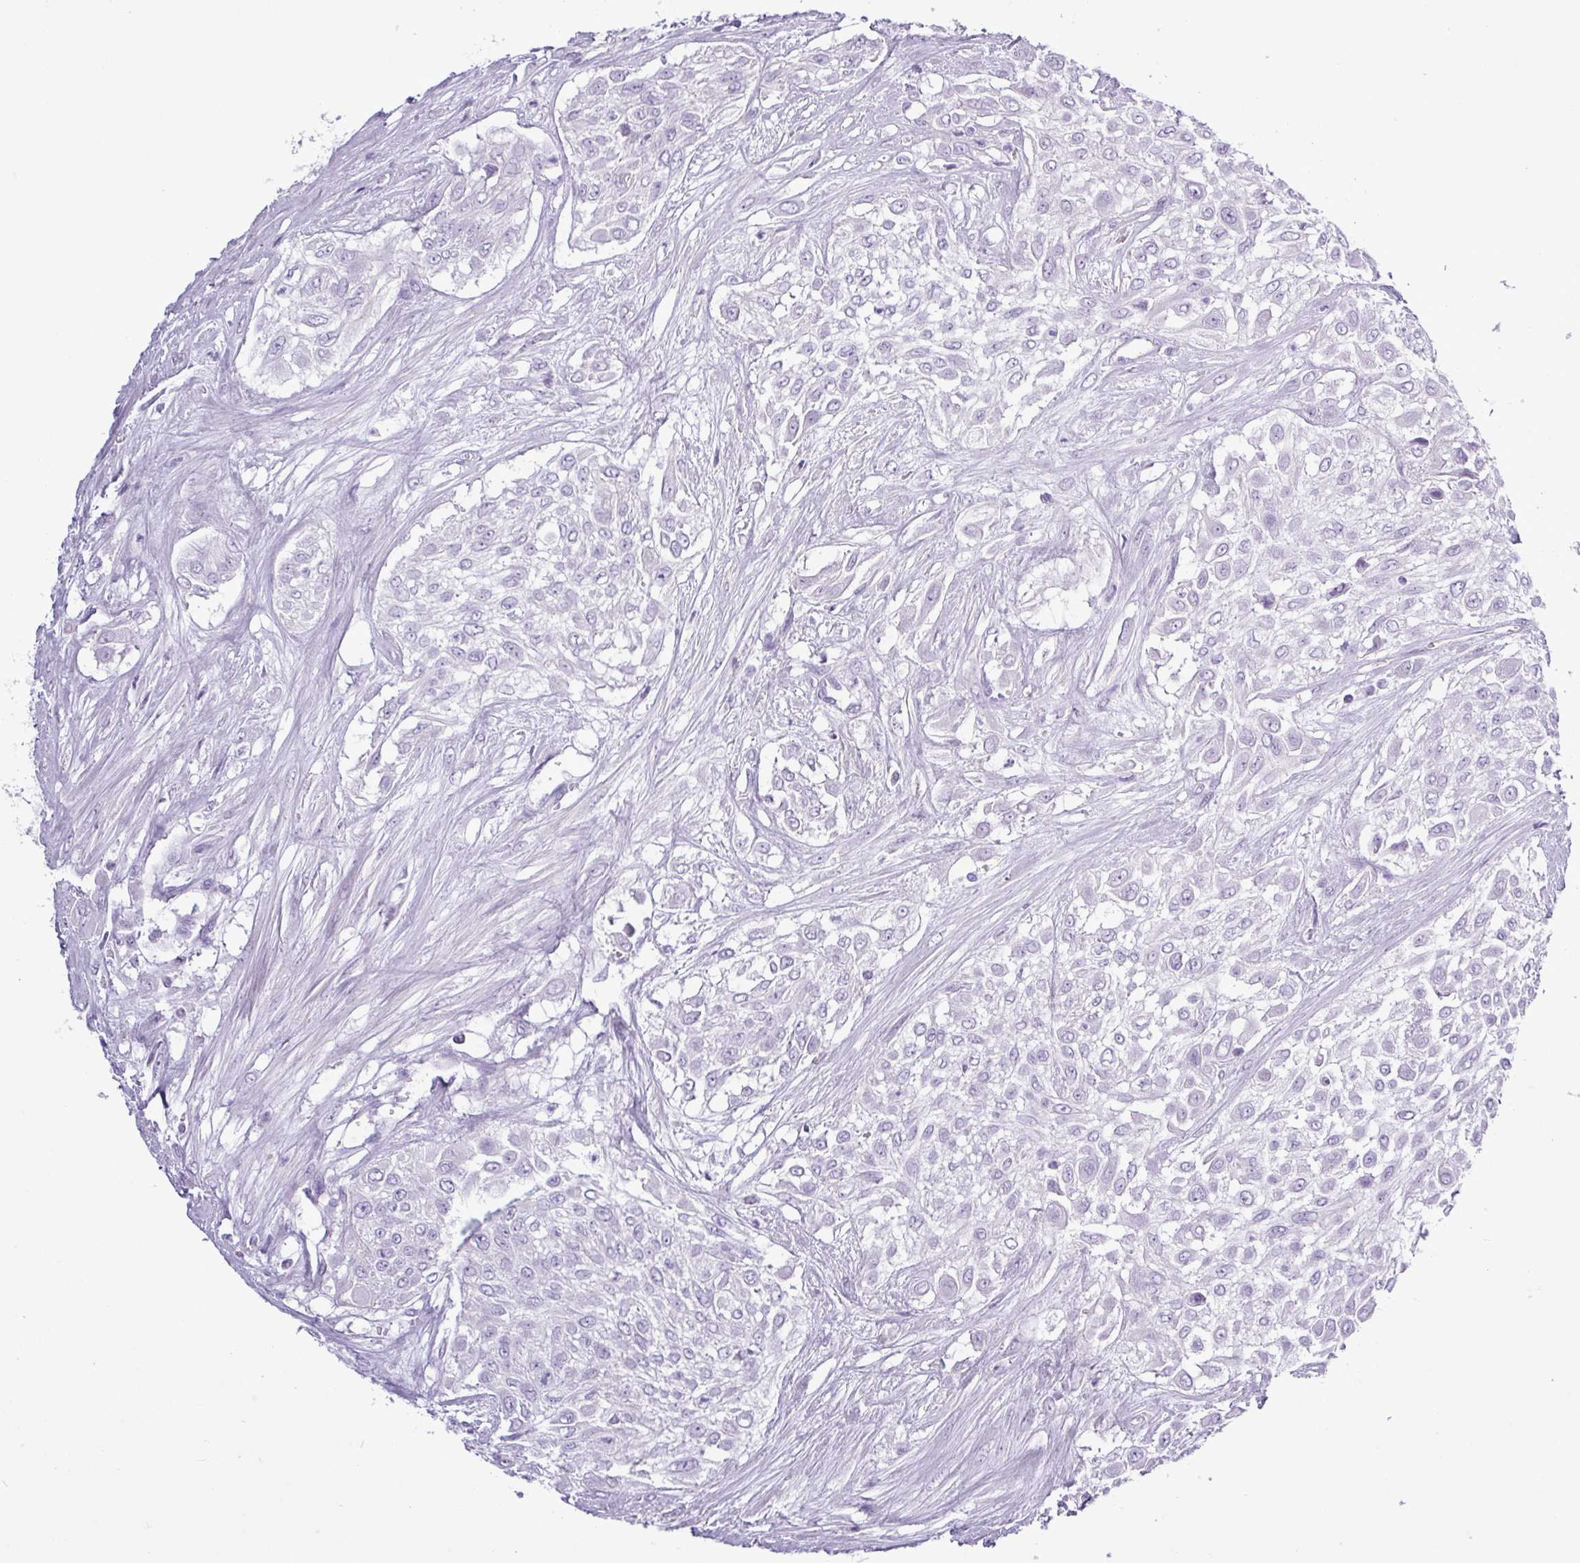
{"staining": {"intensity": "negative", "quantity": "none", "location": "none"}, "tissue": "urothelial cancer", "cell_type": "Tumor cells", "image_type": "cancer", "snomed": [{"axis": "morphology", "description": "Urothelial carcinoma, High grade"}, {"axis": "topography", "description": "Urinary bladder"}], "caption": "Immunohistochemical staining of urothelial cancer exhibits no significant expression in tumor cells.", "gene": "ALDH3A1", "patient": {"sex": "male", "age": 57}}